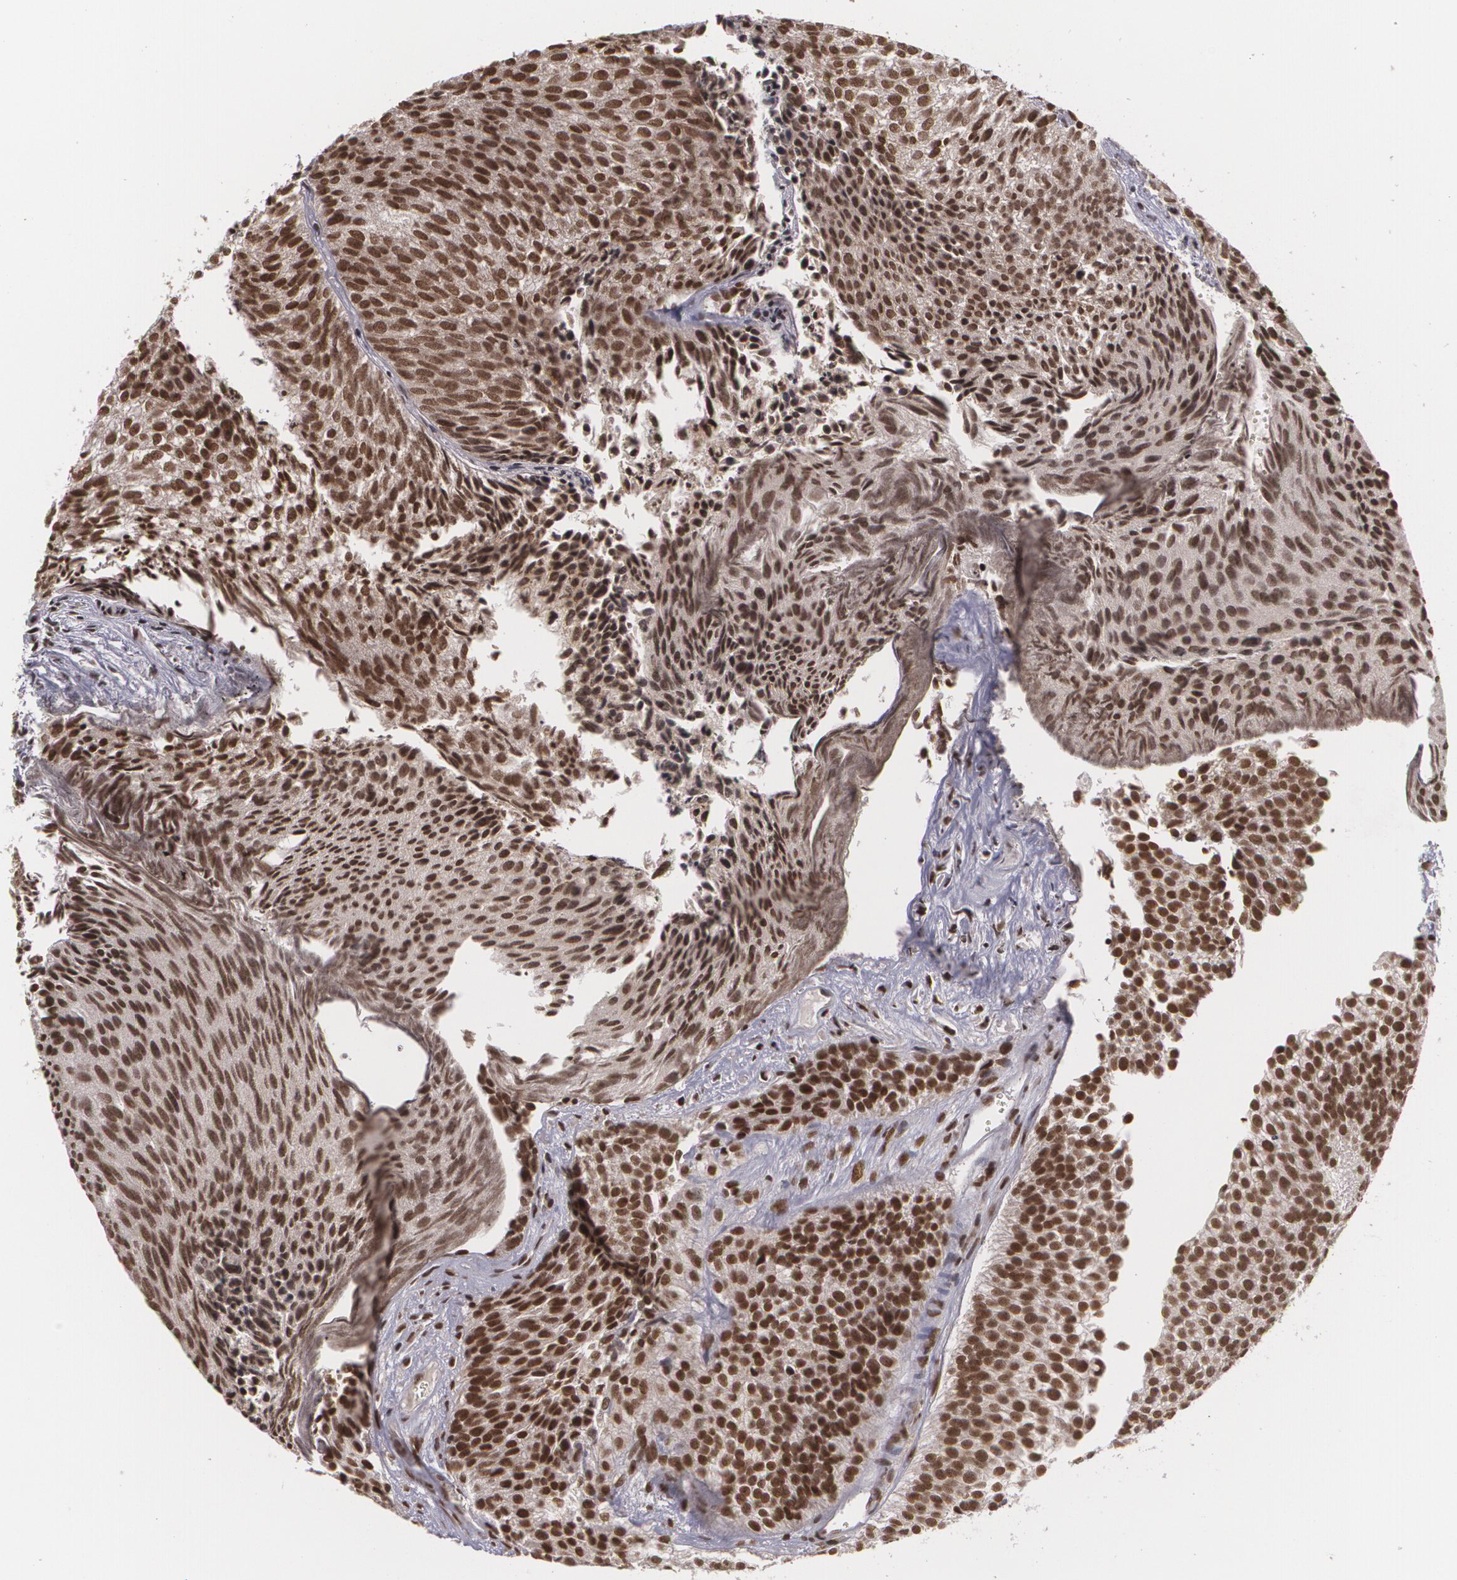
{"staining": {"intensity": "strong", "quantity": ">75%", "location": "nuclear"}, "tissue": "urothelial cancer", "cell_type": "Tumor cells", "image_type": "cancer", "snomed": [{"axis": "morphology", "description": "Urothelial carcinoma, Low grade"}, {"axis": "topography", "description": "Urinary bladder"}], "caption": "Immunohistochemical staining of human urothelial cancer exhibits high levels of strong nuclear protein expression in about >75% of tumor cells. Immunohistochemistry stains the protein in brown and the nuclei are stained blue.", "gene": "RXRB", "patient": {"sex": "male", "age": 84}}